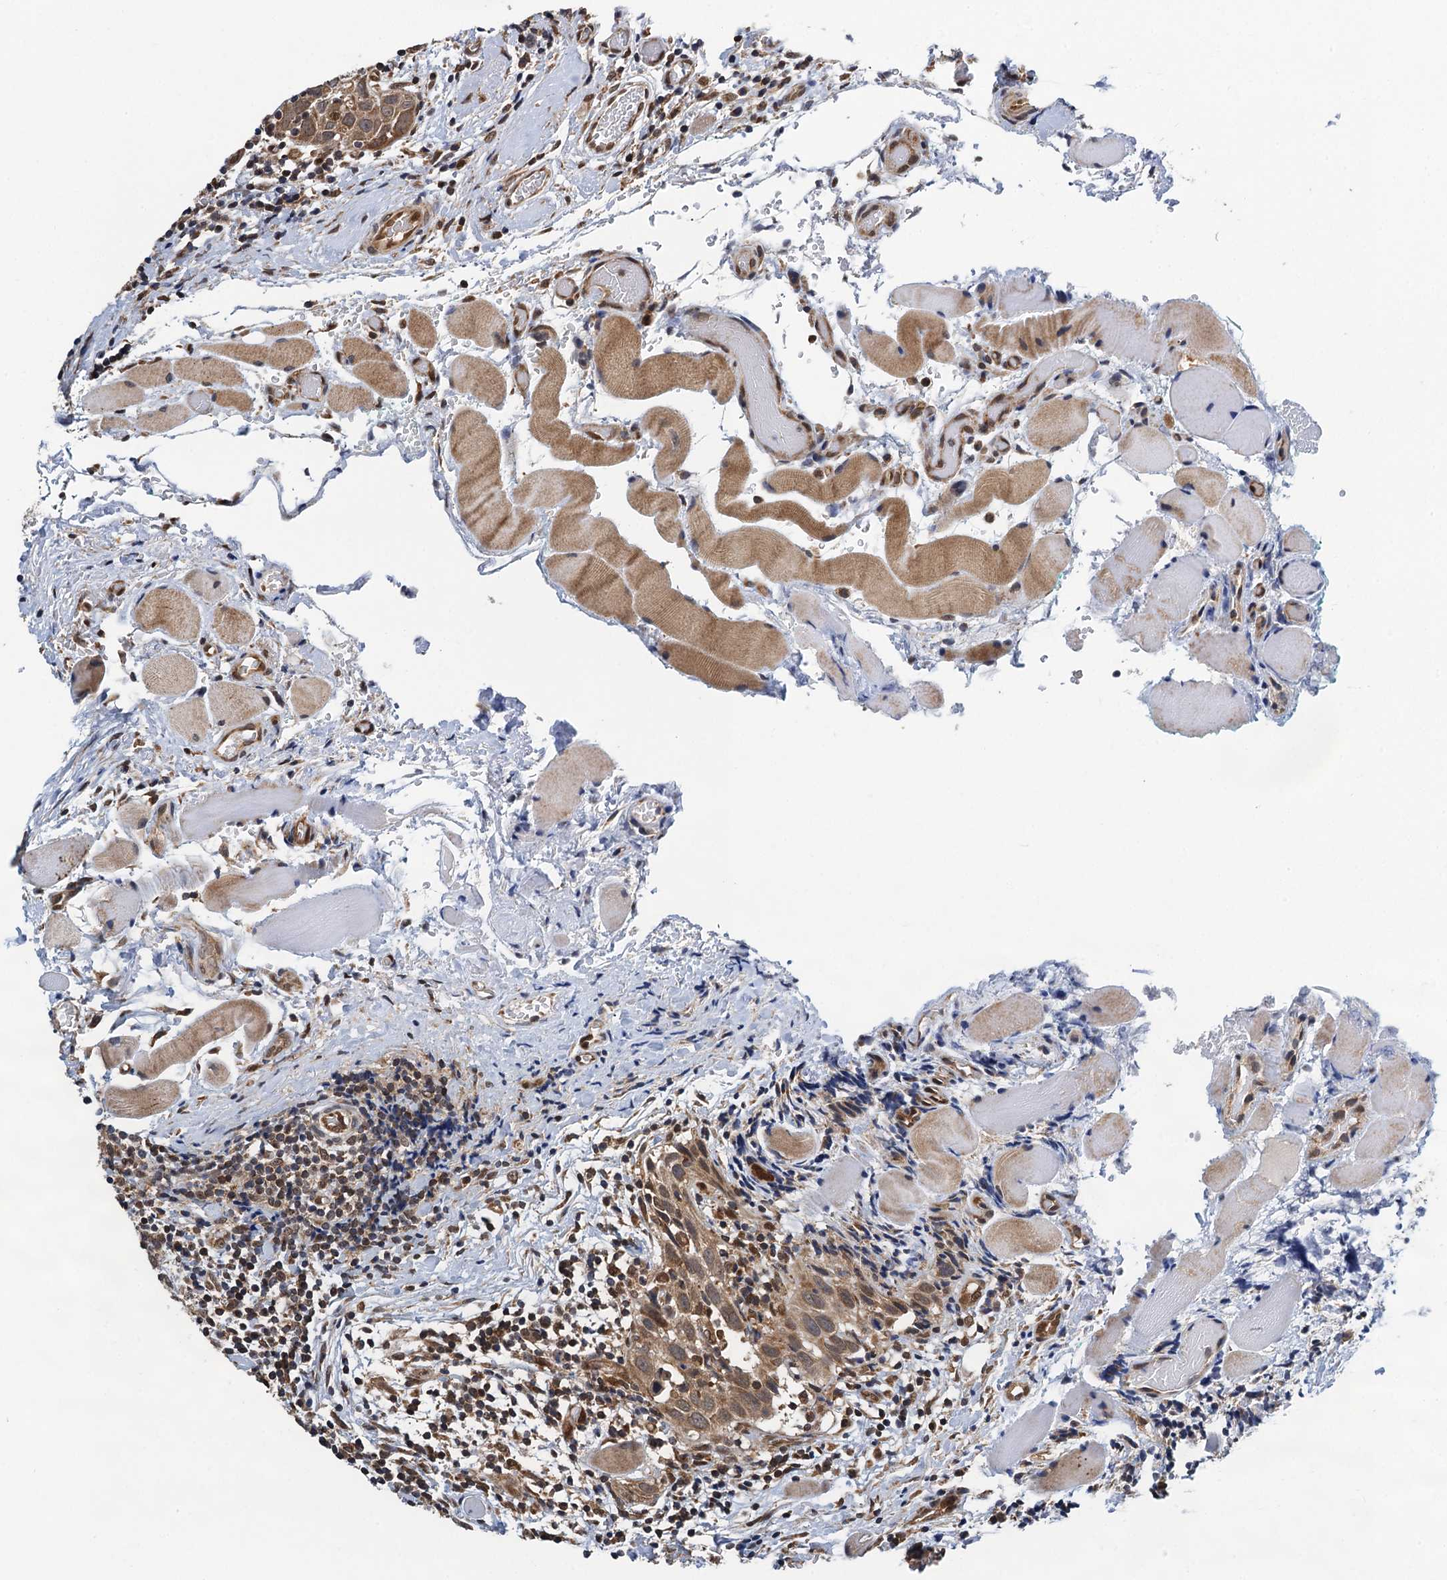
{"staining": {"intensity": "moderate", "quantity": ">75%", "location": "cytoplasmic/membranous"}, "tissue": "head and neck cancer", "cell_type": "Tumor cells", "image_type": "cancer", "snomed": [{"axis": "morphology", "description": "Squamous cell carcinoma, NOS"}, {"axis": "topography", "description": "Oral tissue"}, {"axis": "topography", "description": "Head-Neck"}], "caption": "A brown stain shows moderate cytoplasmic/membranous staining of a protein in human head and neck cancer (squamous cell carcinoma) tumor cells.", "gene": "CMPK2", "patient": {"sex": "female", "age": 50}}